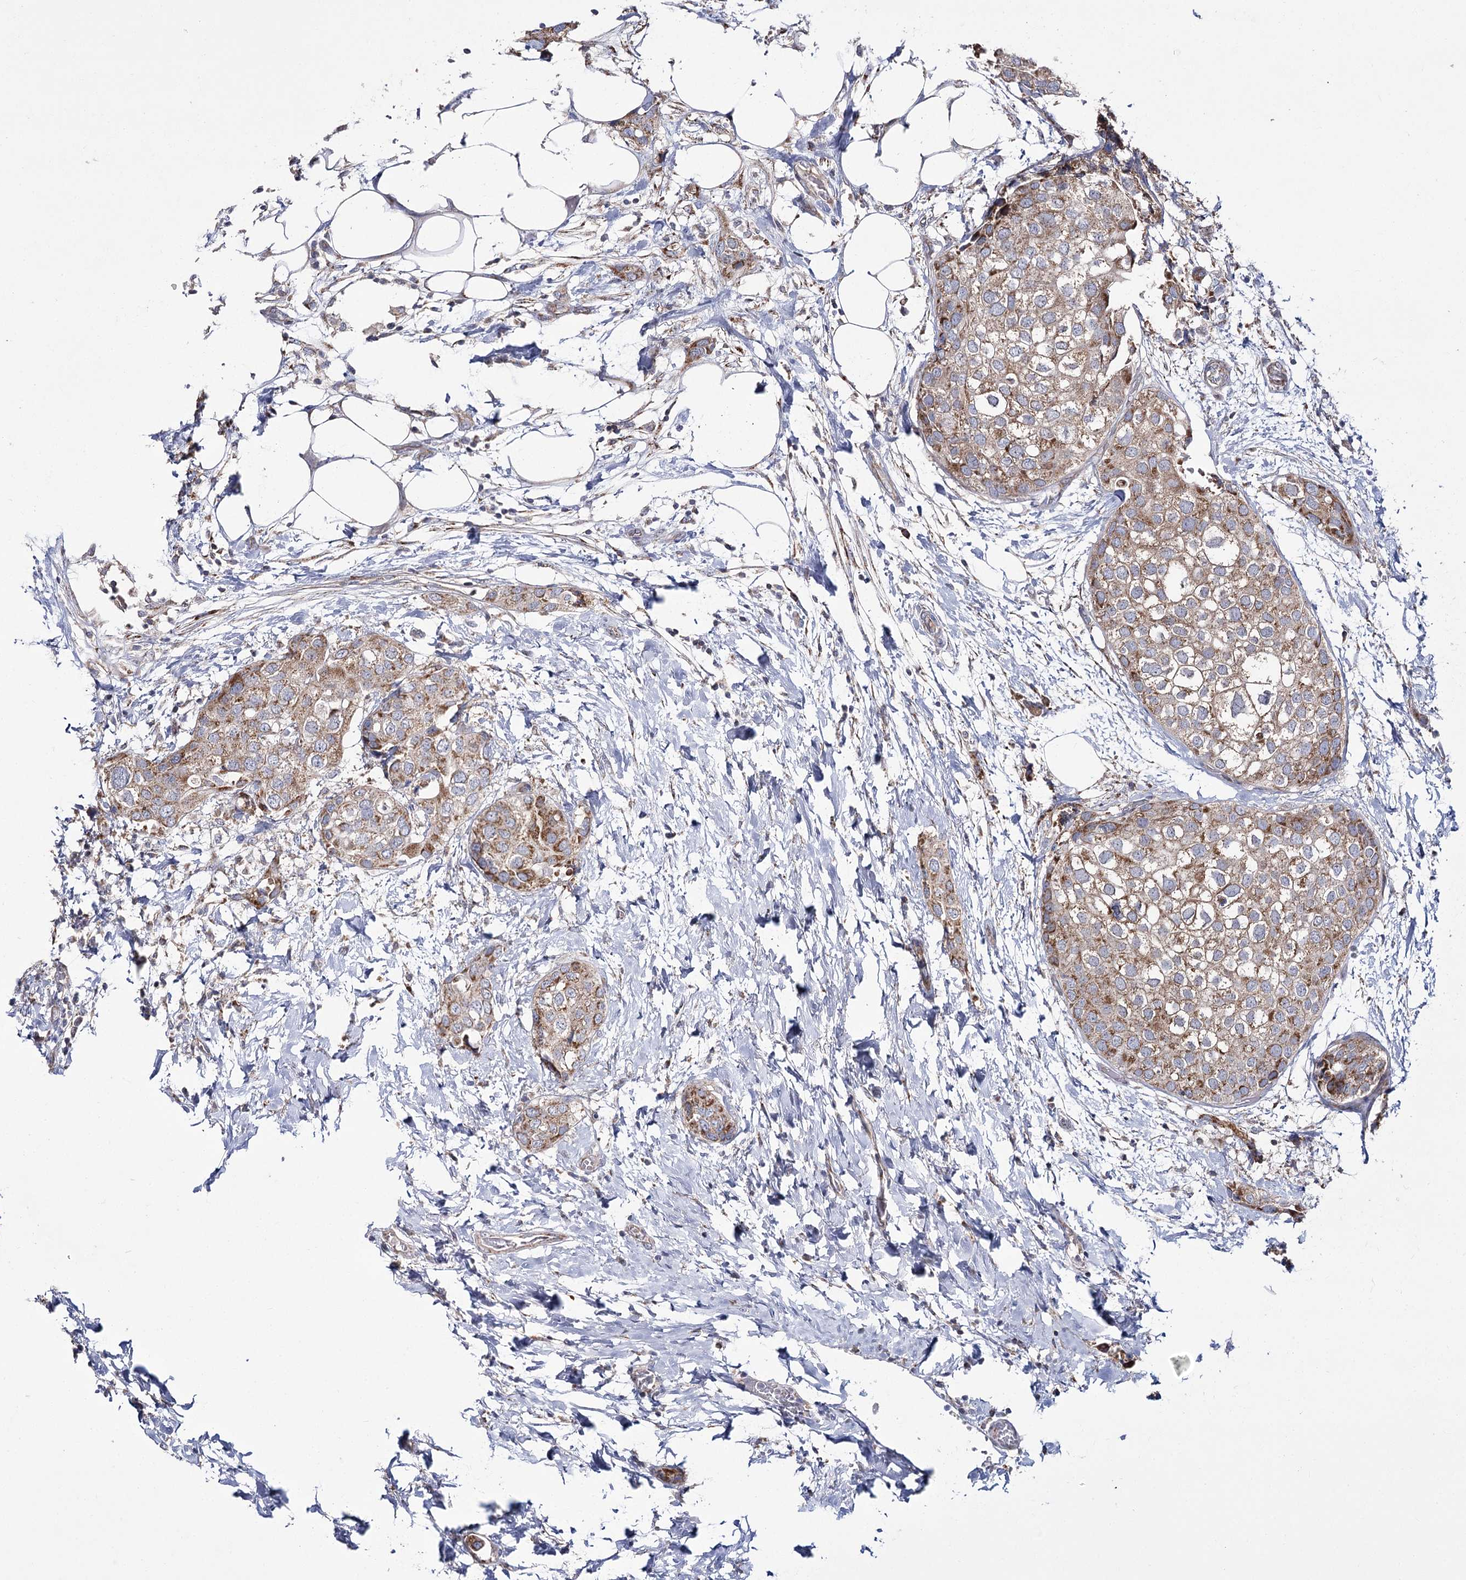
{"staining": {"intensity": "moderate", "quantity": "25%-75%", "location": "cytoplasmic/membranous"}, "tissue": "urothelial cancer", "cell_type": "Tumor cells", "image_type": "cancer", "snomed": [{"axis": "morphology", "description": "Urothelial carcinoma, High grade"}, {"axis": "topography", "description": "Urinary bladder"}], "caption": "Human high-grade urothelial carcinoma stained for a protein (brown) demonstrates moderate cytoplasmic/membranous positive positivity in about 25%-75% of tumor cells.", "gene": "NADK2", "patient": {"sex": "male", "age": 64}}